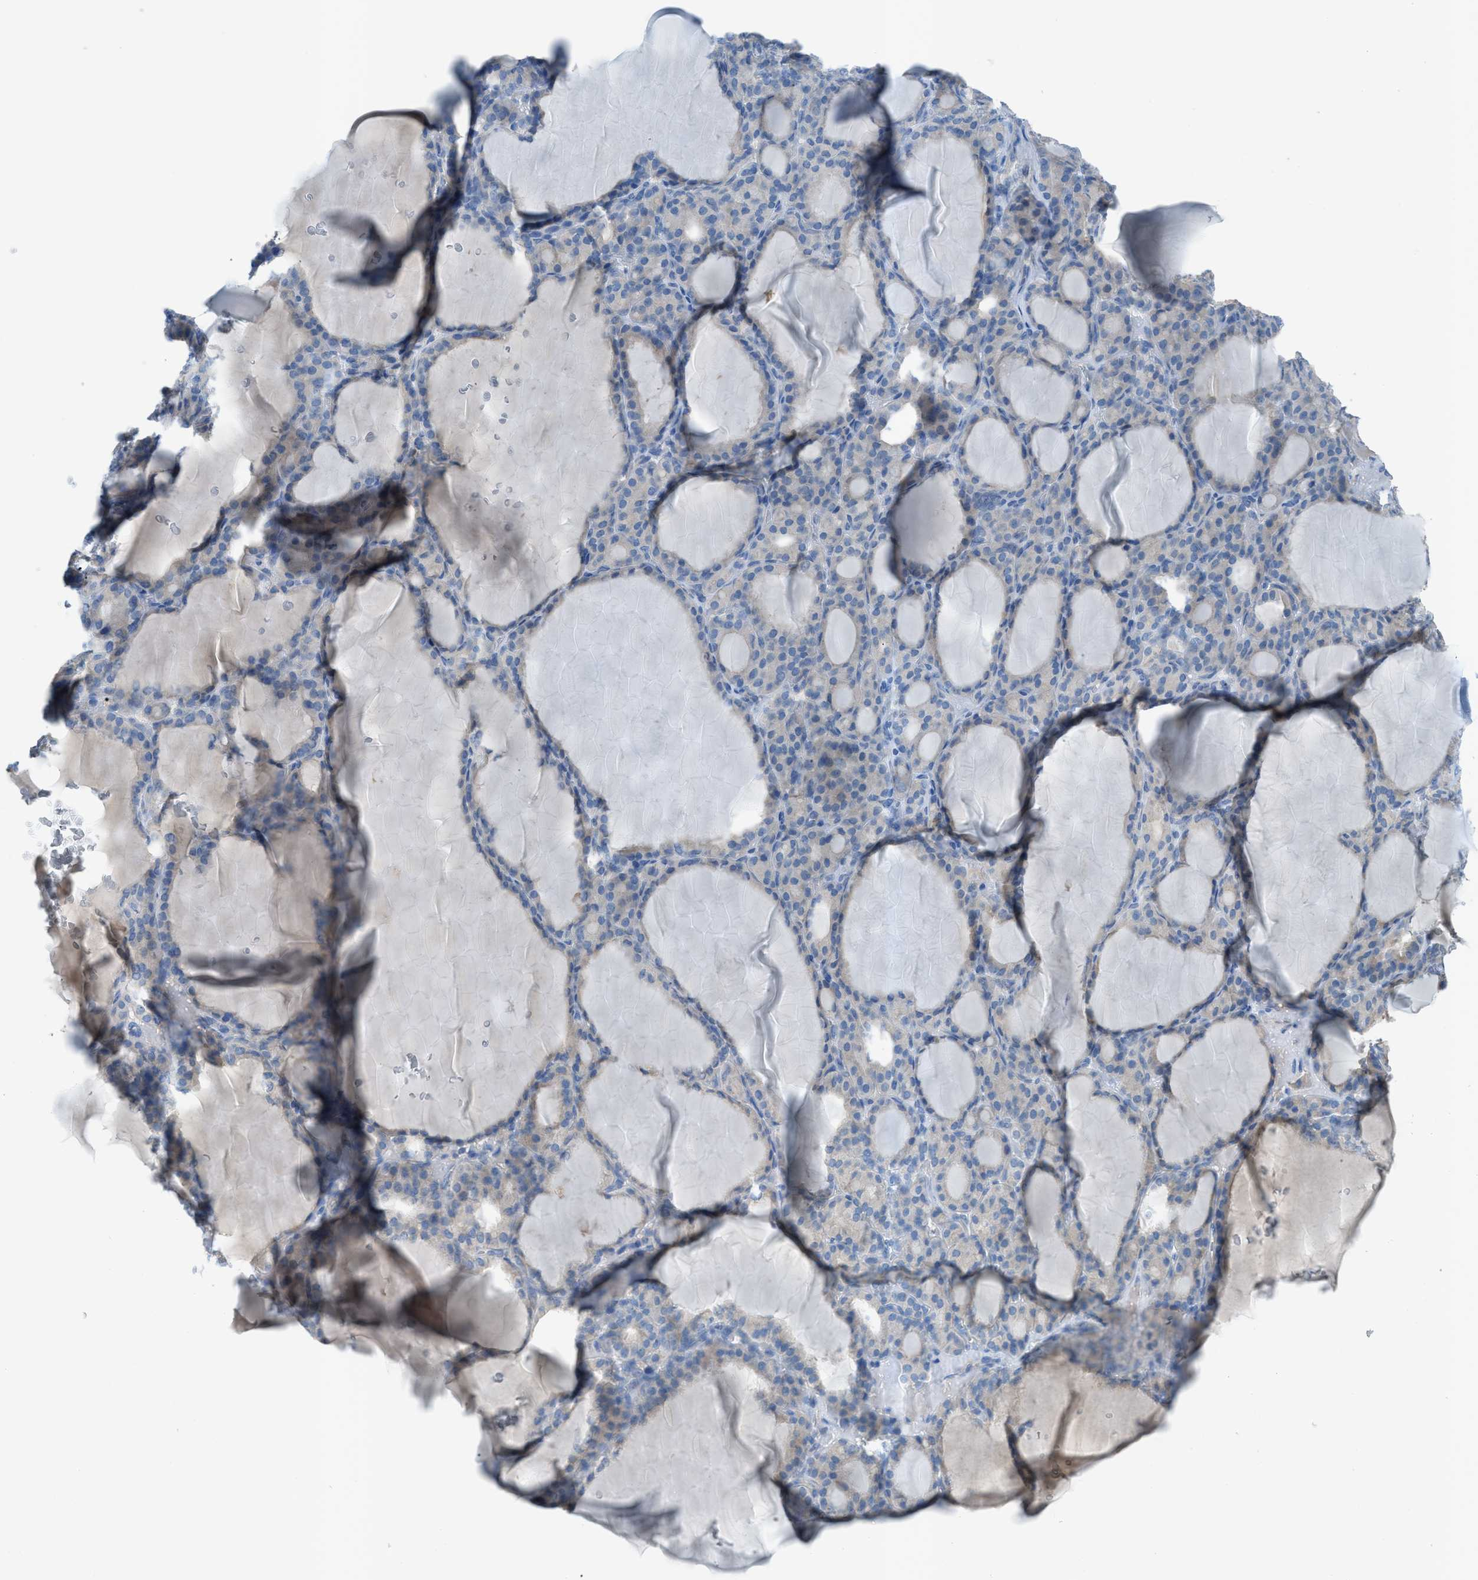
{"staining": {"intensity": "weak", "quantity": "<25%", "location": "cytoplasmic/membranous"}, "tissue": "thyroid gland", "cell_type": "Glandular cells", "image_type": "normal", "snomed": [{"axis": "morphology", "description": "Normal tissue, NOS"}, {"axis": "topography", "description": "Thyroid gland"}], "caption": "The photomicrograph displays no staining of glandular cells in normal thyroid gland.", "gene": "C5AR2", "patient": {"sex": "female", "age": 28}}